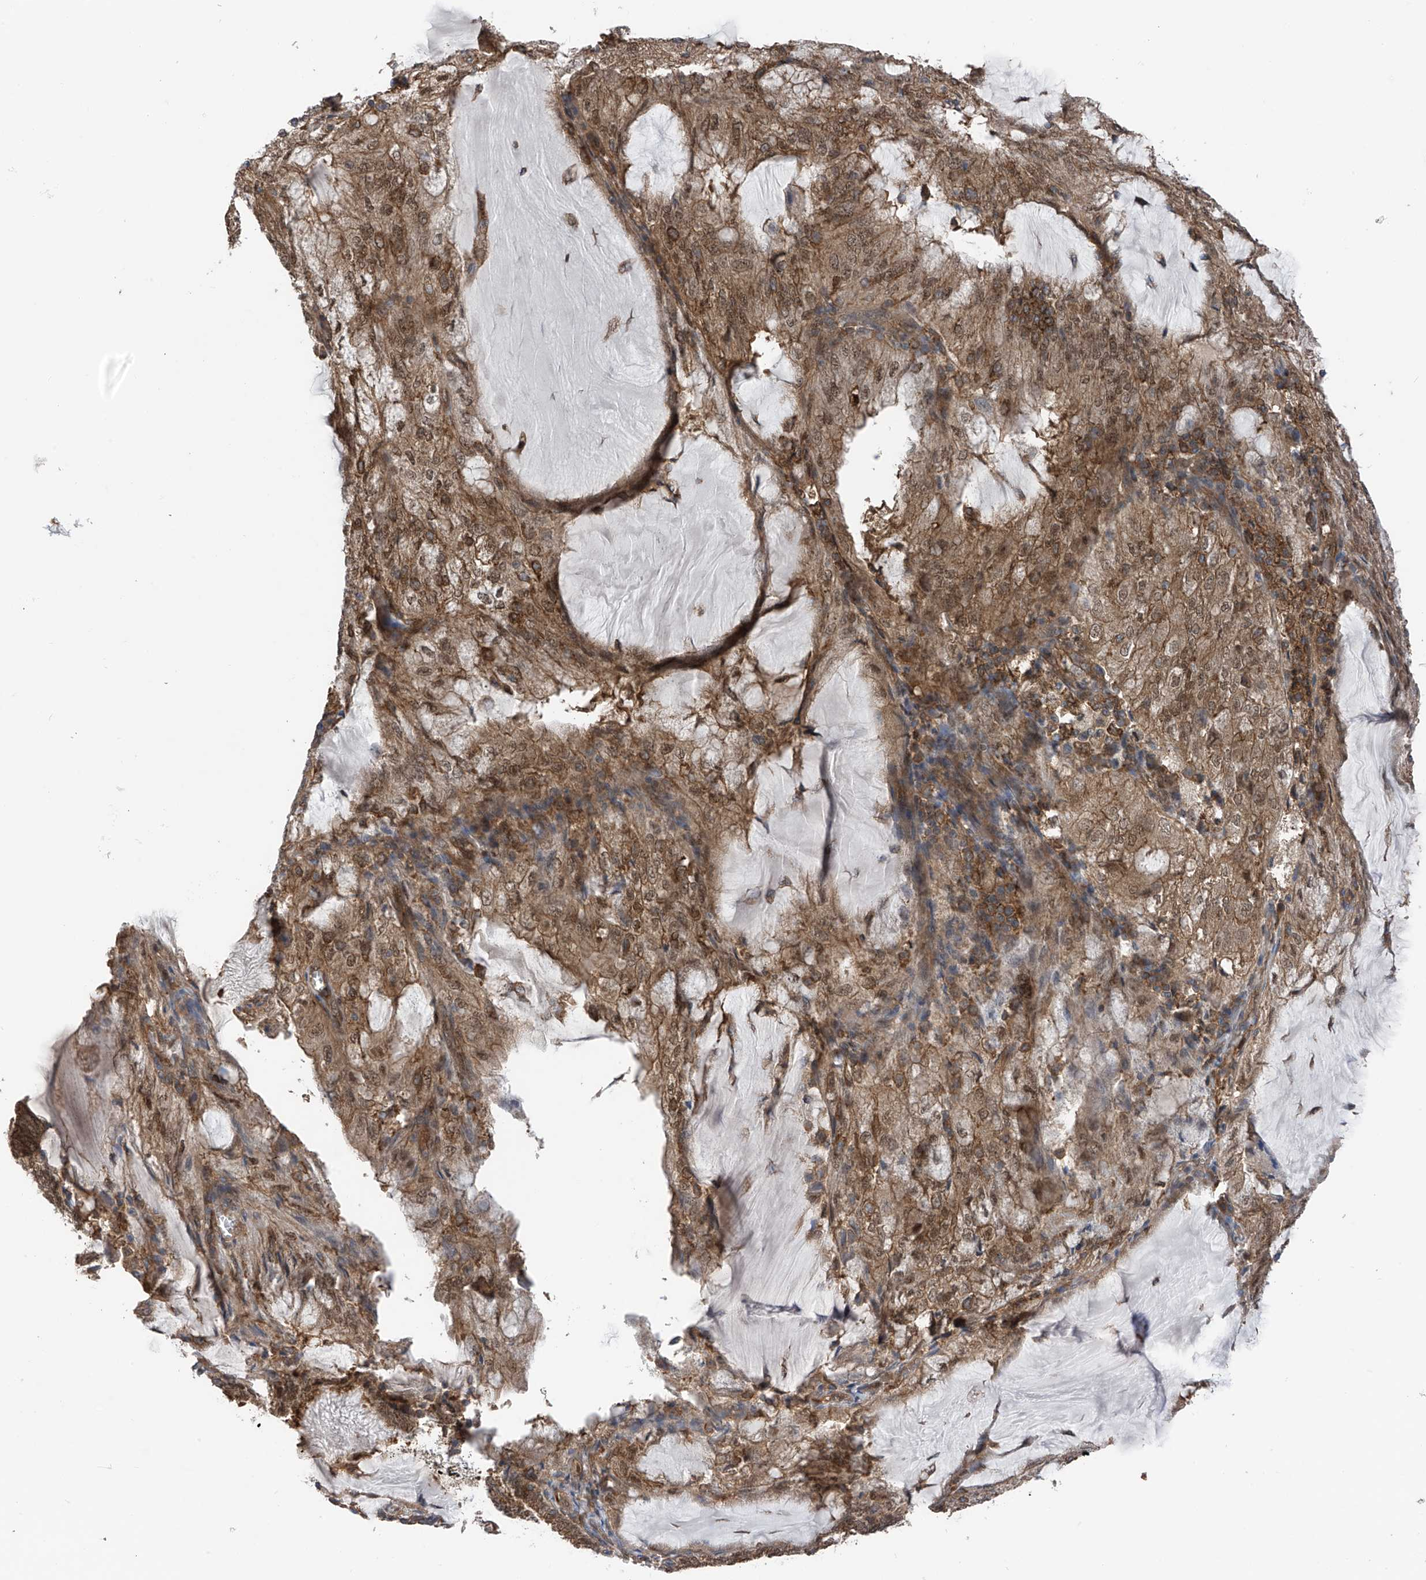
{"staining": {"intensity": "moderate", "quantity": ">75%", "location": "cytoplasmic/membranous,nuclear"}, "tissue": "endometrial cancer", "cell_type": "Tumor cells", "image_type": "cancer", "snomed": [{"axis": "morphology", "description": "Adenocarcinoma, NOS"}, {"axis": "topography", "description": "Endometrium"}], "caption": "Endometrial adenocarcinoma stained with a brown dye displays moderate cytoplasmic/membranous and nuclear positive staining in approximately >75% of tumor cells.", "gene": "CHPF", "patient": {"sex": "female", "age": 81}}